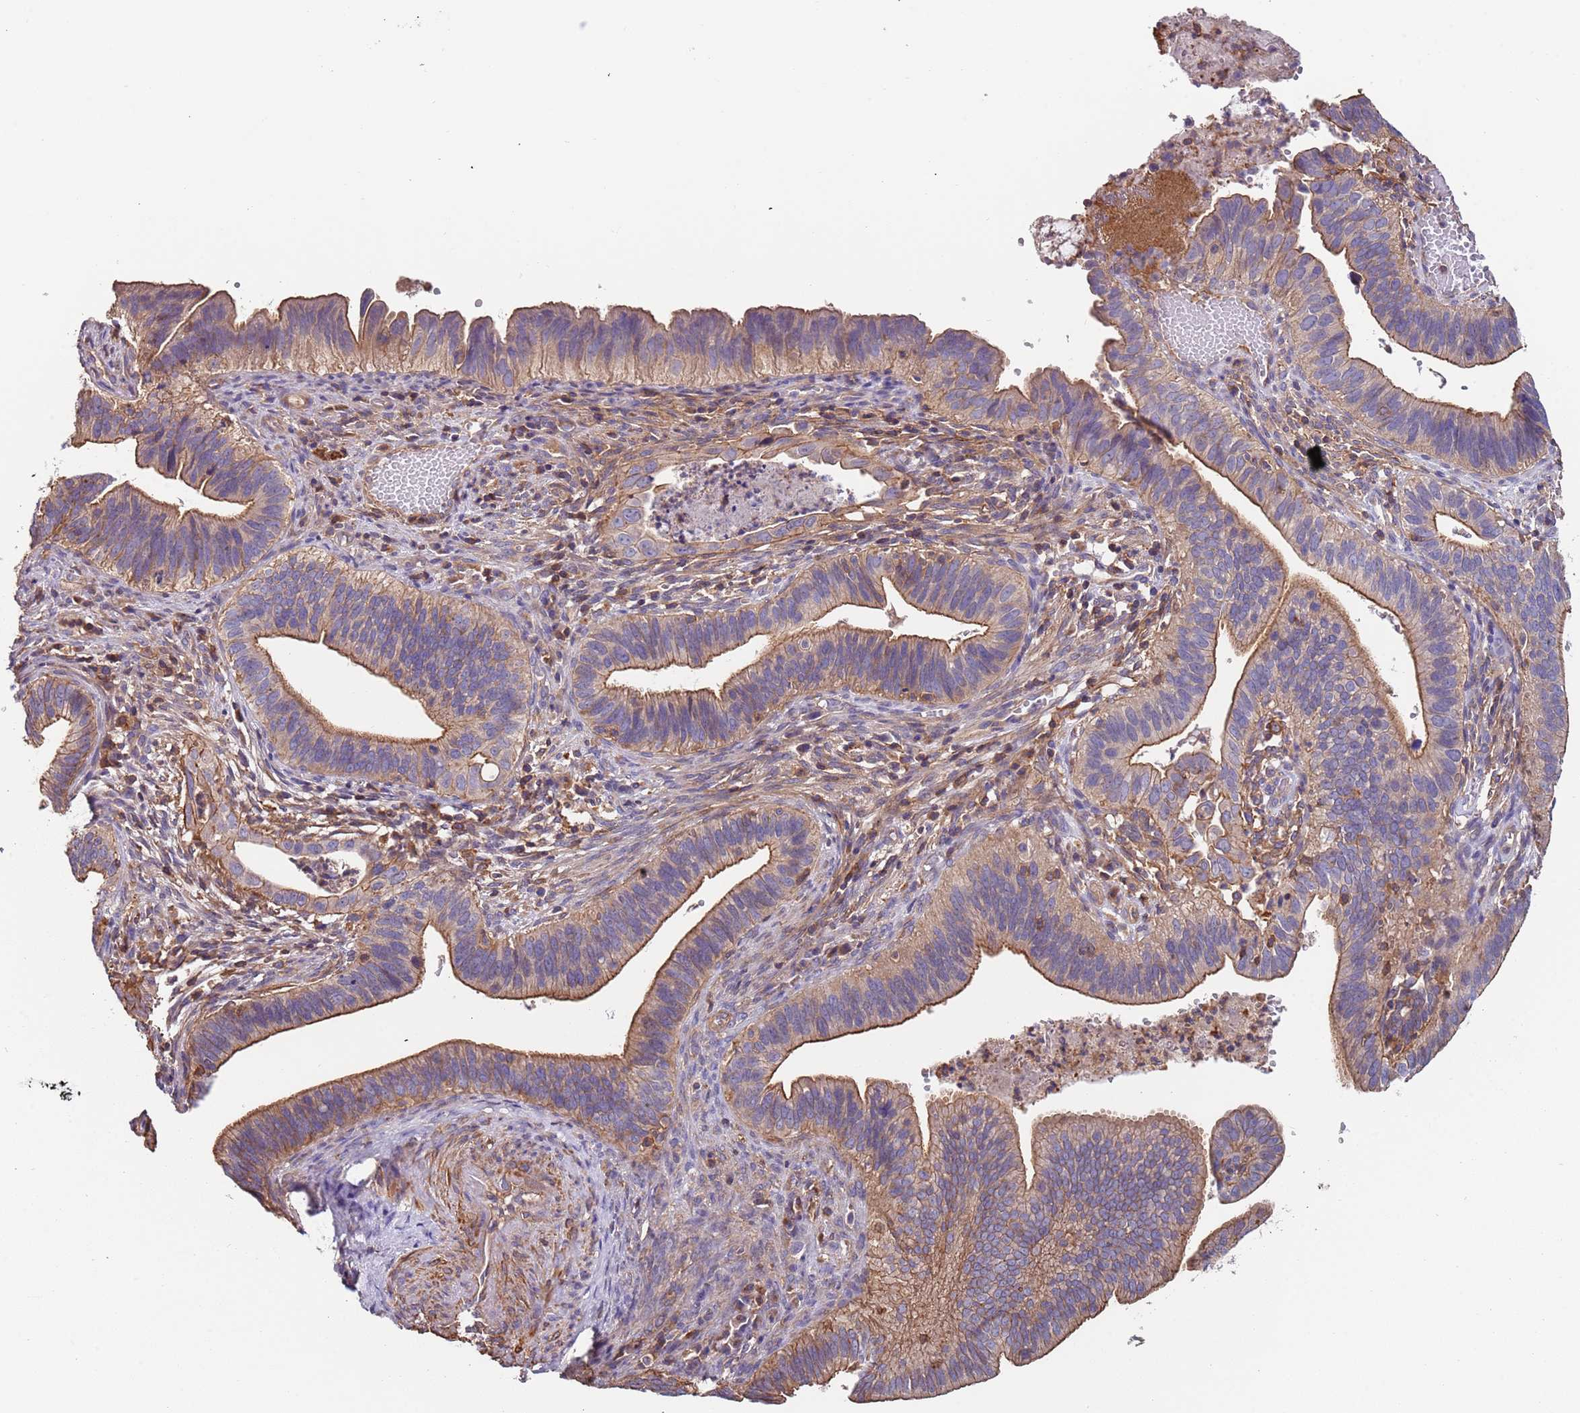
{"staining": {"intensity": "moderate", "quantity": "25%-75%", "location": "cytoplasmic/membranous"}, "tissue": "cervical cancer", "cell_type": "Tumor cells", "image_type": "cancer", "snomed": [{"axis": "morphology", "description": "Adenocarcinoma, NOS"}, {"axis": "topography", "description": "Cervix"}], "caption": "Tumor cells demonstrate medium levels of moderate cytoplasmic/membranous staining in approximately 25%-75% of cells in human cervical cancer.", "gene": "SYT4", "patient": {"sex": "female", "age": 42}}